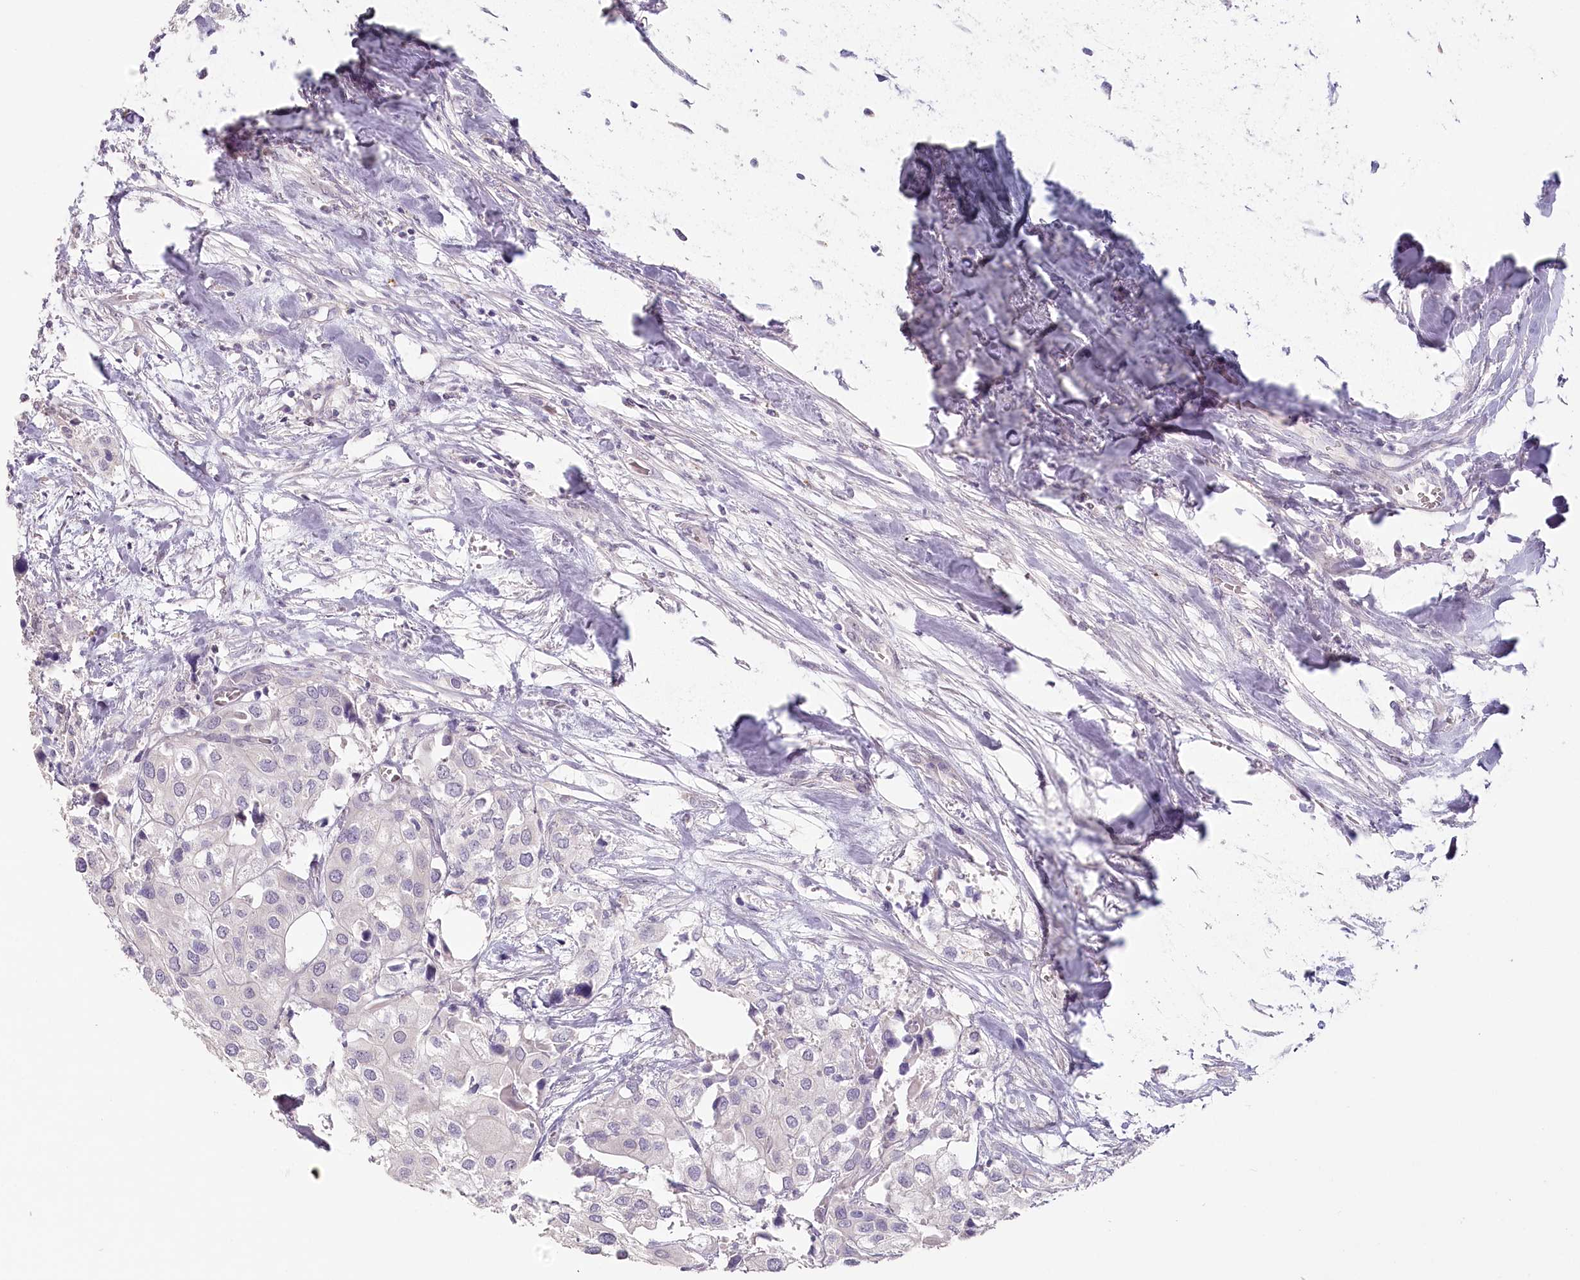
{"staining": {"intensity": "negative", "quantity": "none", "location": "none"}, "tissue": "urothelial cancer", "cell_type": "Tumor cells", "image_type": "cancer", "snomed": [{"axis": "morphology", "description": "Urothelial carcinoma, High grade"}, {"axis": "topography", "description": "Urinary bladder"}], "caption": "Histopathology image shows no significant protein positivity in tumor cells of high-grade urothelial carcinoma. Brightfield microscopy of IHC stained with DAB (brown) and hematoxylin (blue), captured at high magnification.", "gene": "USP11", "patient": {"sex": "male", "age": 64}}